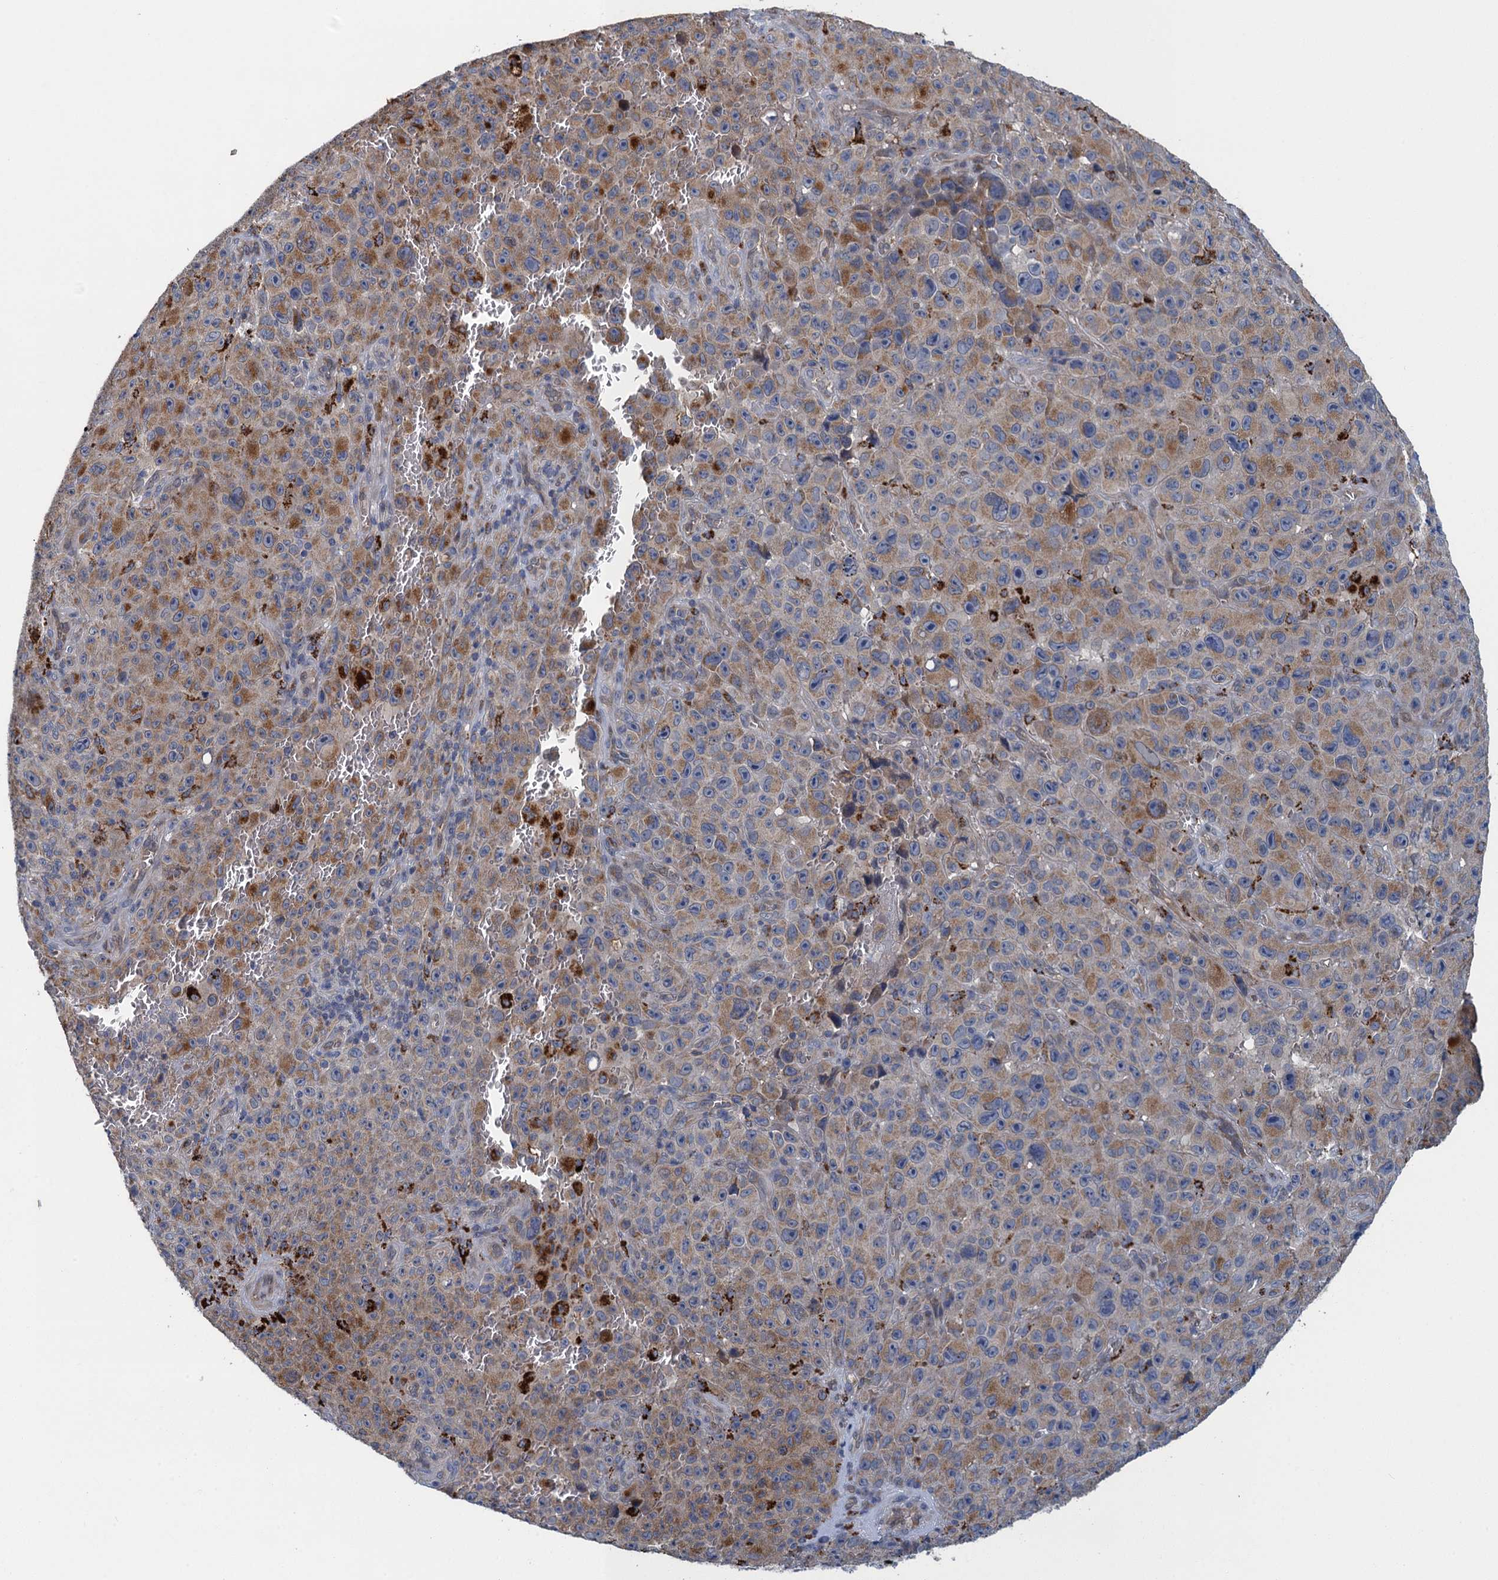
{"staining": {"intensity": "moderate", "quantity": "25%-75%", "location": "cytoplasmic/membranous"}, "tissue": "melanoma", "cell_type": "Tumor cells", "image_type": "cancer", "snomed": [{"axis": "morphology", "description": "Malignant melanoma, NOS"}, {"axis": "topography", "description": "Skin"}], "caption": "Melanoma stained with a protein marker reveals moderate staining in tumor cells.", "gene": "KBTBD8", "patient": {"sex": "female", "age": 82}}